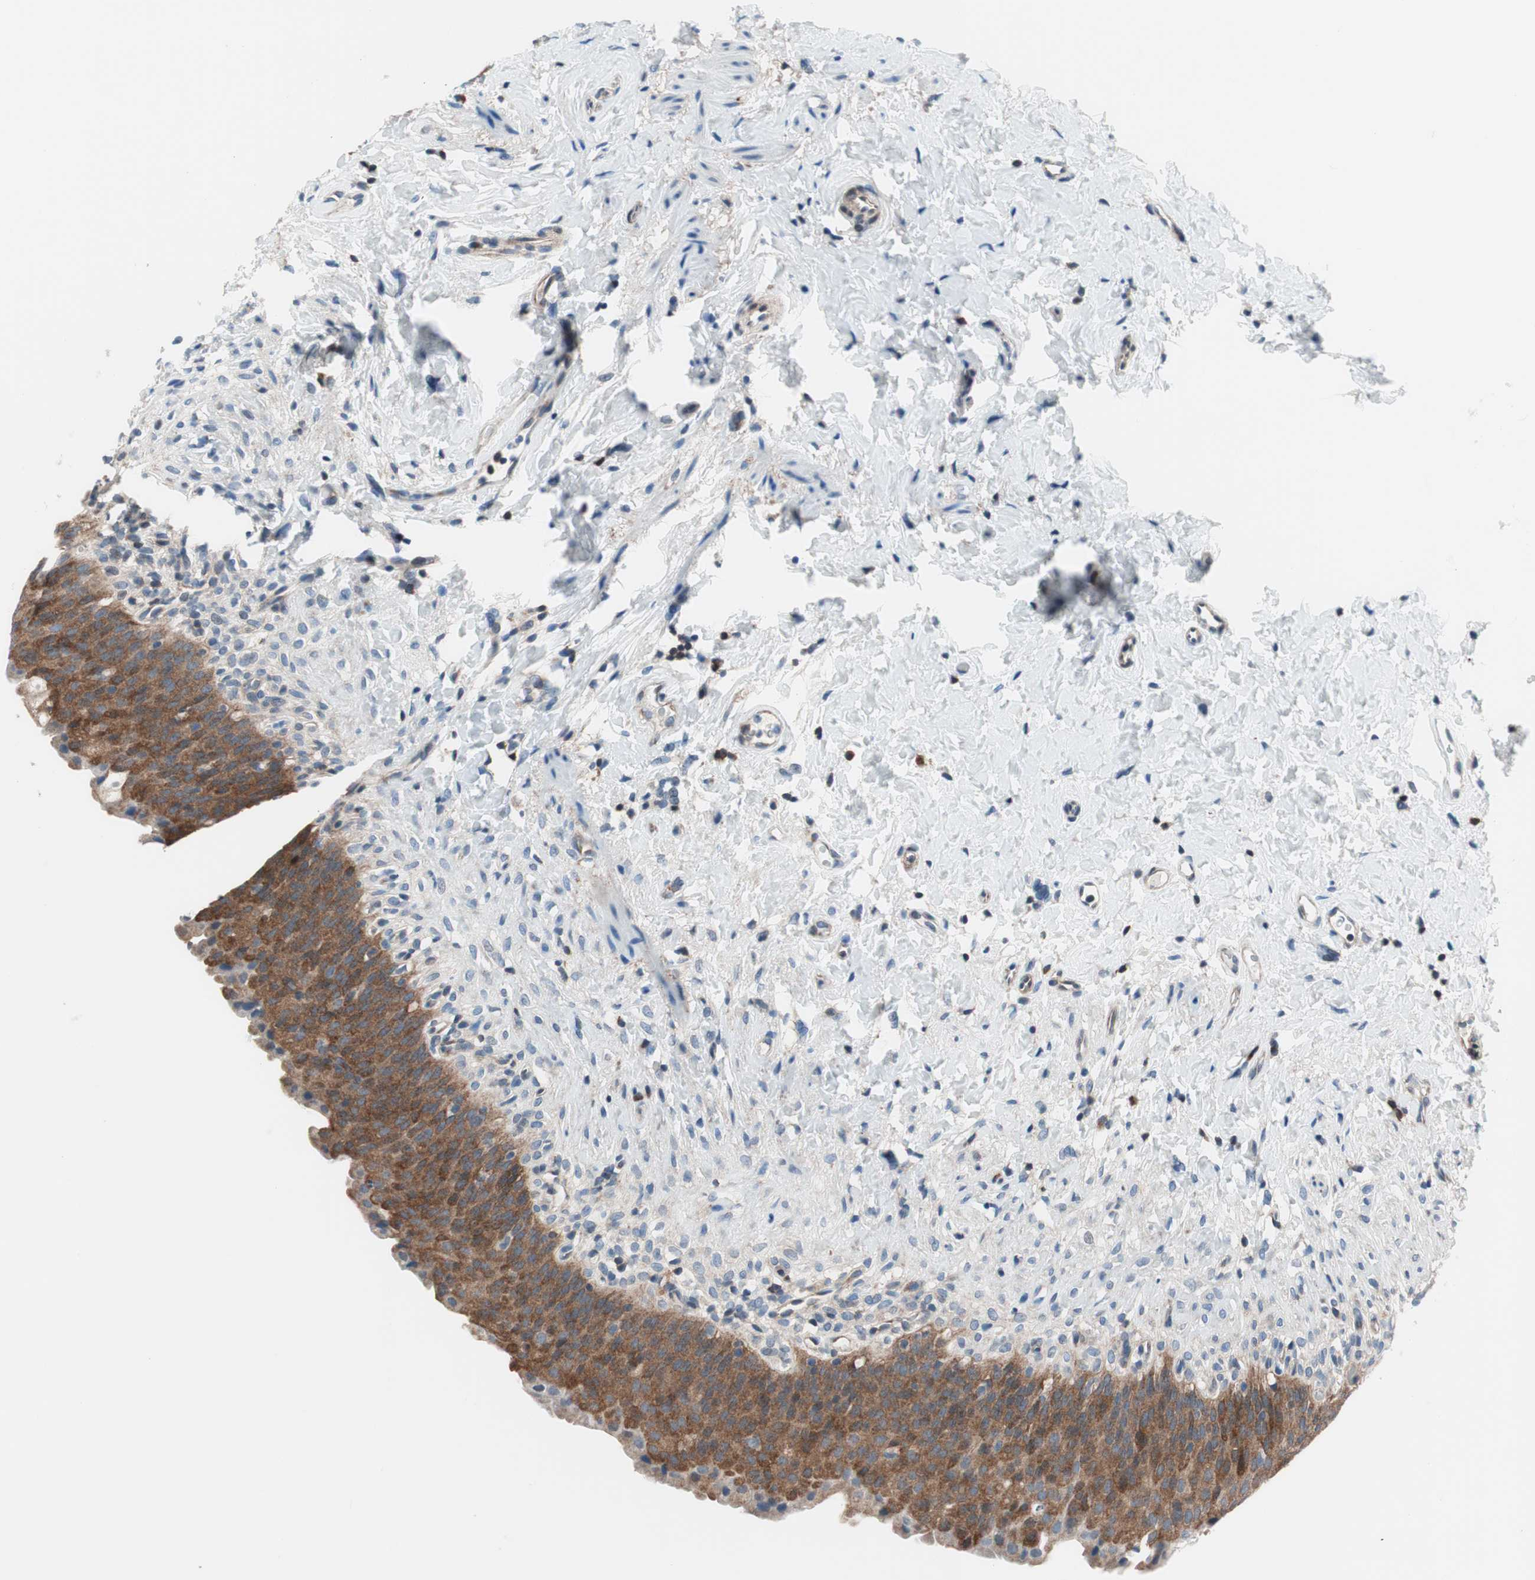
{"staining": {"intensity": "strong", "quantity": ">75%", "location": "cytoplasmic/membranous"}, "tissue": "urinary bladder", "cell_type": "Urothelial cells", "image_type": "normal", "snomed": [{"axis": "morphology", "description": "Normal tissue, NOS"}, {"axis": "topography", "description": "Urinary bladder"}], "caption": "Immunohistochemistry (IHC) image of unremarkable human urinary bladder stained for a protein (brown), which displays high levels of strong cytoplasmic/membranous positivity in about >75% of urothelial cells.", "gene": "PRDX2", "patient": {"sex": "female", "age": 79}}